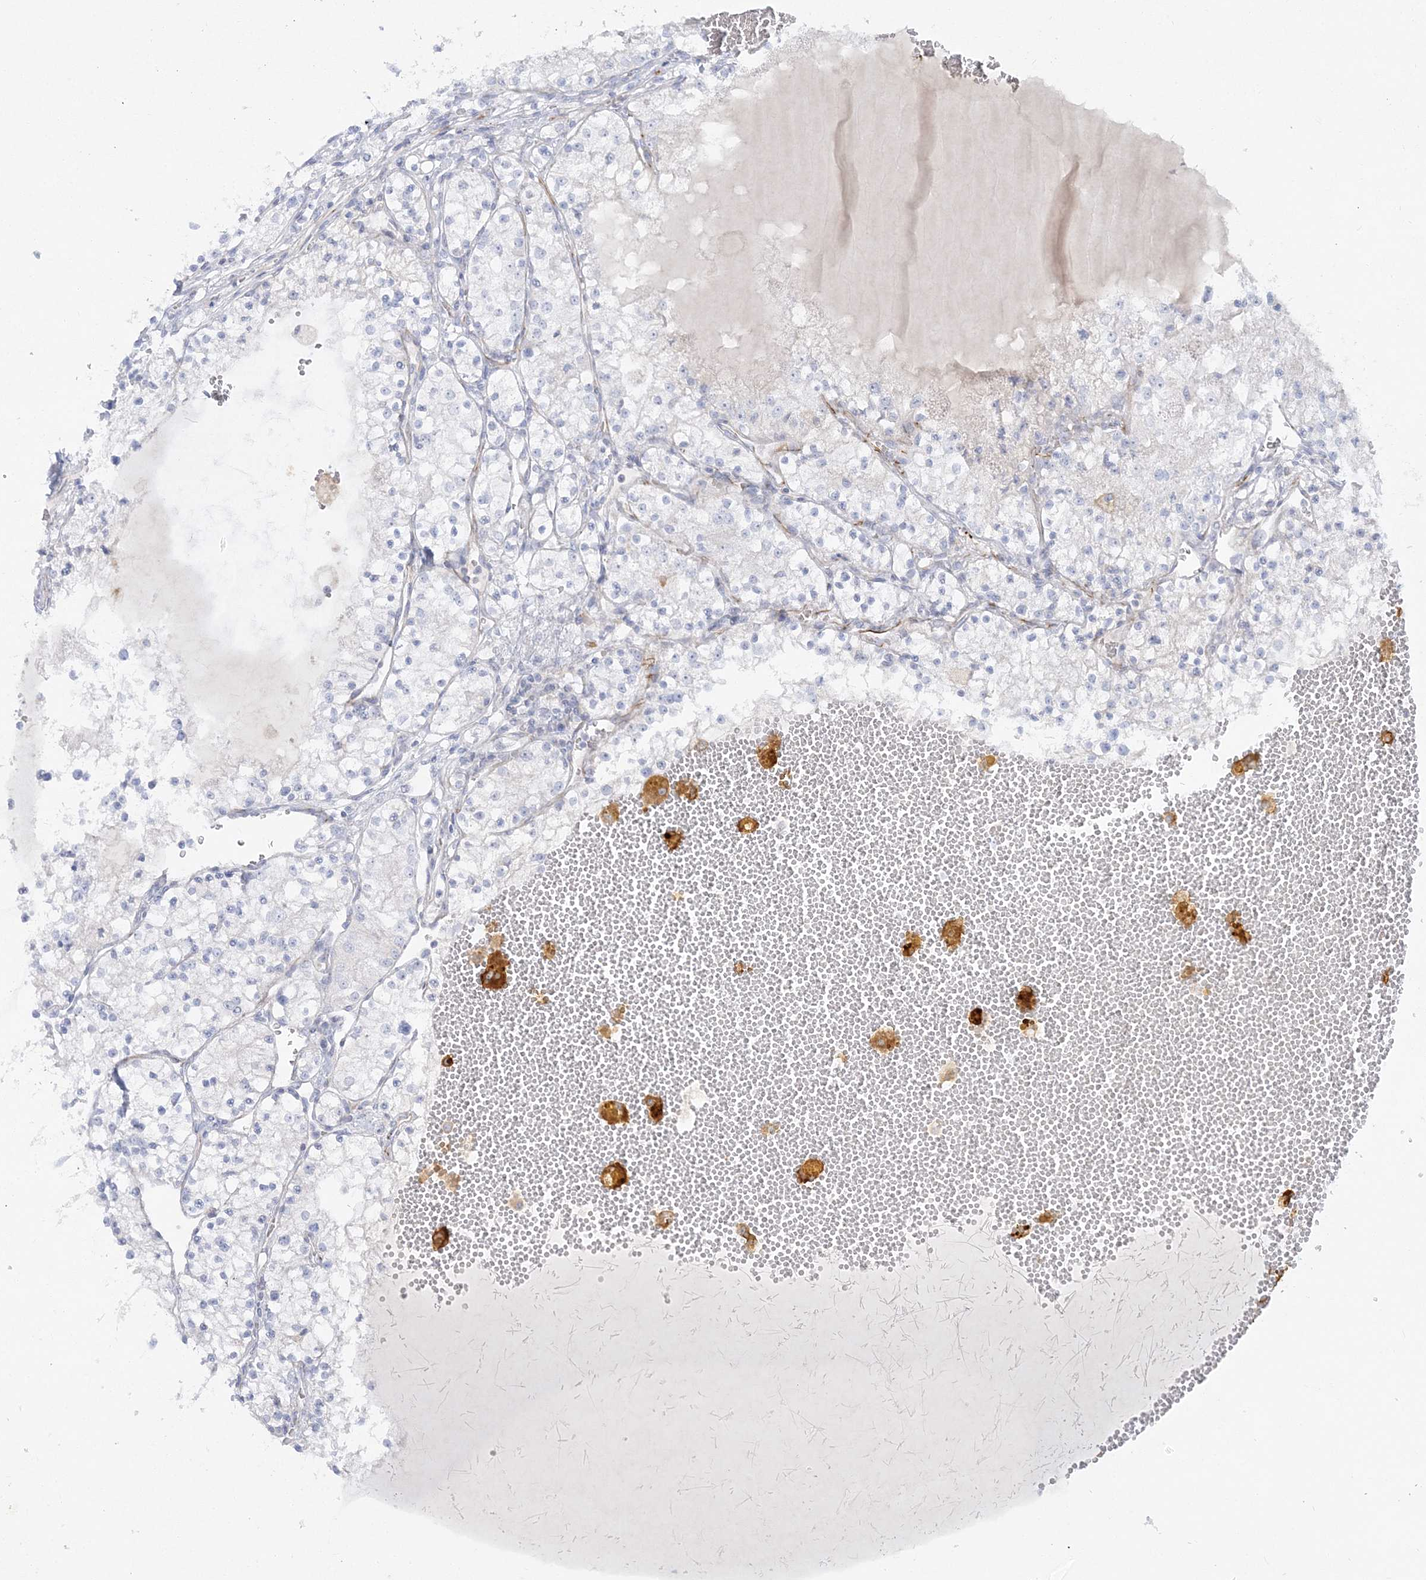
{"staining": {"intensity": "negative", "quantity": "none", "location": "none"}, "tissue": "renal cancer", "cell_type": "Tumor cells", "image_type": "cancer", "snomed": [{"axis": "morphology", "description": "Normal tissue, NOS"}, {"axis": "morphology", "description": "Adenocarcinoma, NOS"}, {"axis": "topography", "description": "Kidney"}], "caption": "High magnification brightfield microscopy of renal cancer stained with DAB (3,3'-diaminobenzidine) (brown) and counterstained with hematoxylin (blue): tumor cells show no significant staining.", "gene": "GPAT2", "patient": {"sex": "male", "age": 68}}